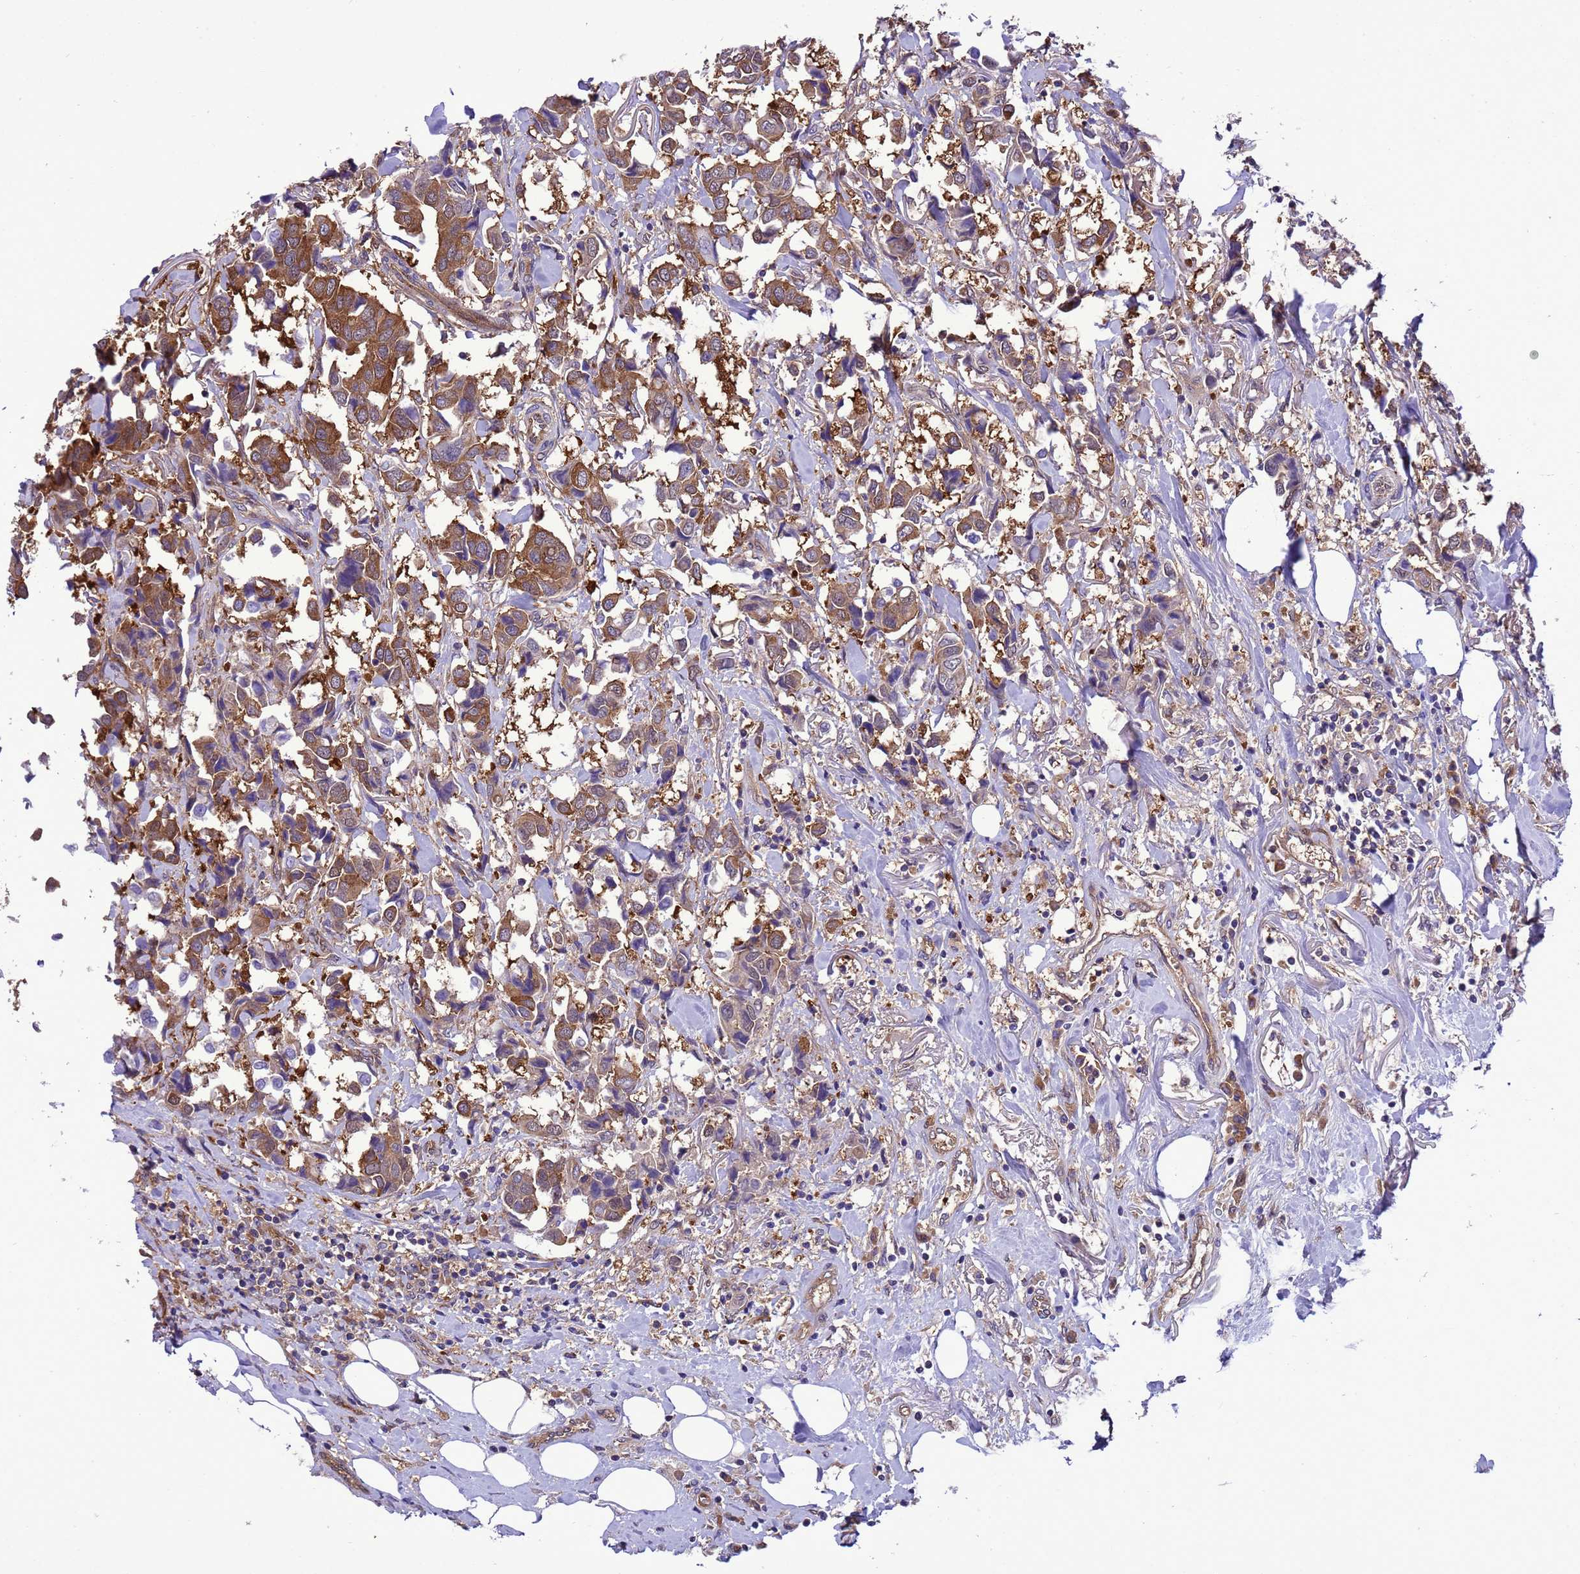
{"staining": {"intensity": "moderate", "quantity": ">75%", "location": "cytoplasmic/membranous"}, "tissue": "breast cancer", "cell_type": "Tumor cells", "image_type": "cancer", "snomed": [{"axis": "morphology", "description": "Duct carcinoma"}, {"axis": "topography", "description": "Breast"}], "caption": "An immunohistochemistry image of tumor tissue is shown. Protein staining in brown highlights moderate cytoplasmic/membranous positivity in breast intraductal carcinoma within tumor cells.", "gene": "RABEP2", "patient": {"sex": "female", "age": 80}}